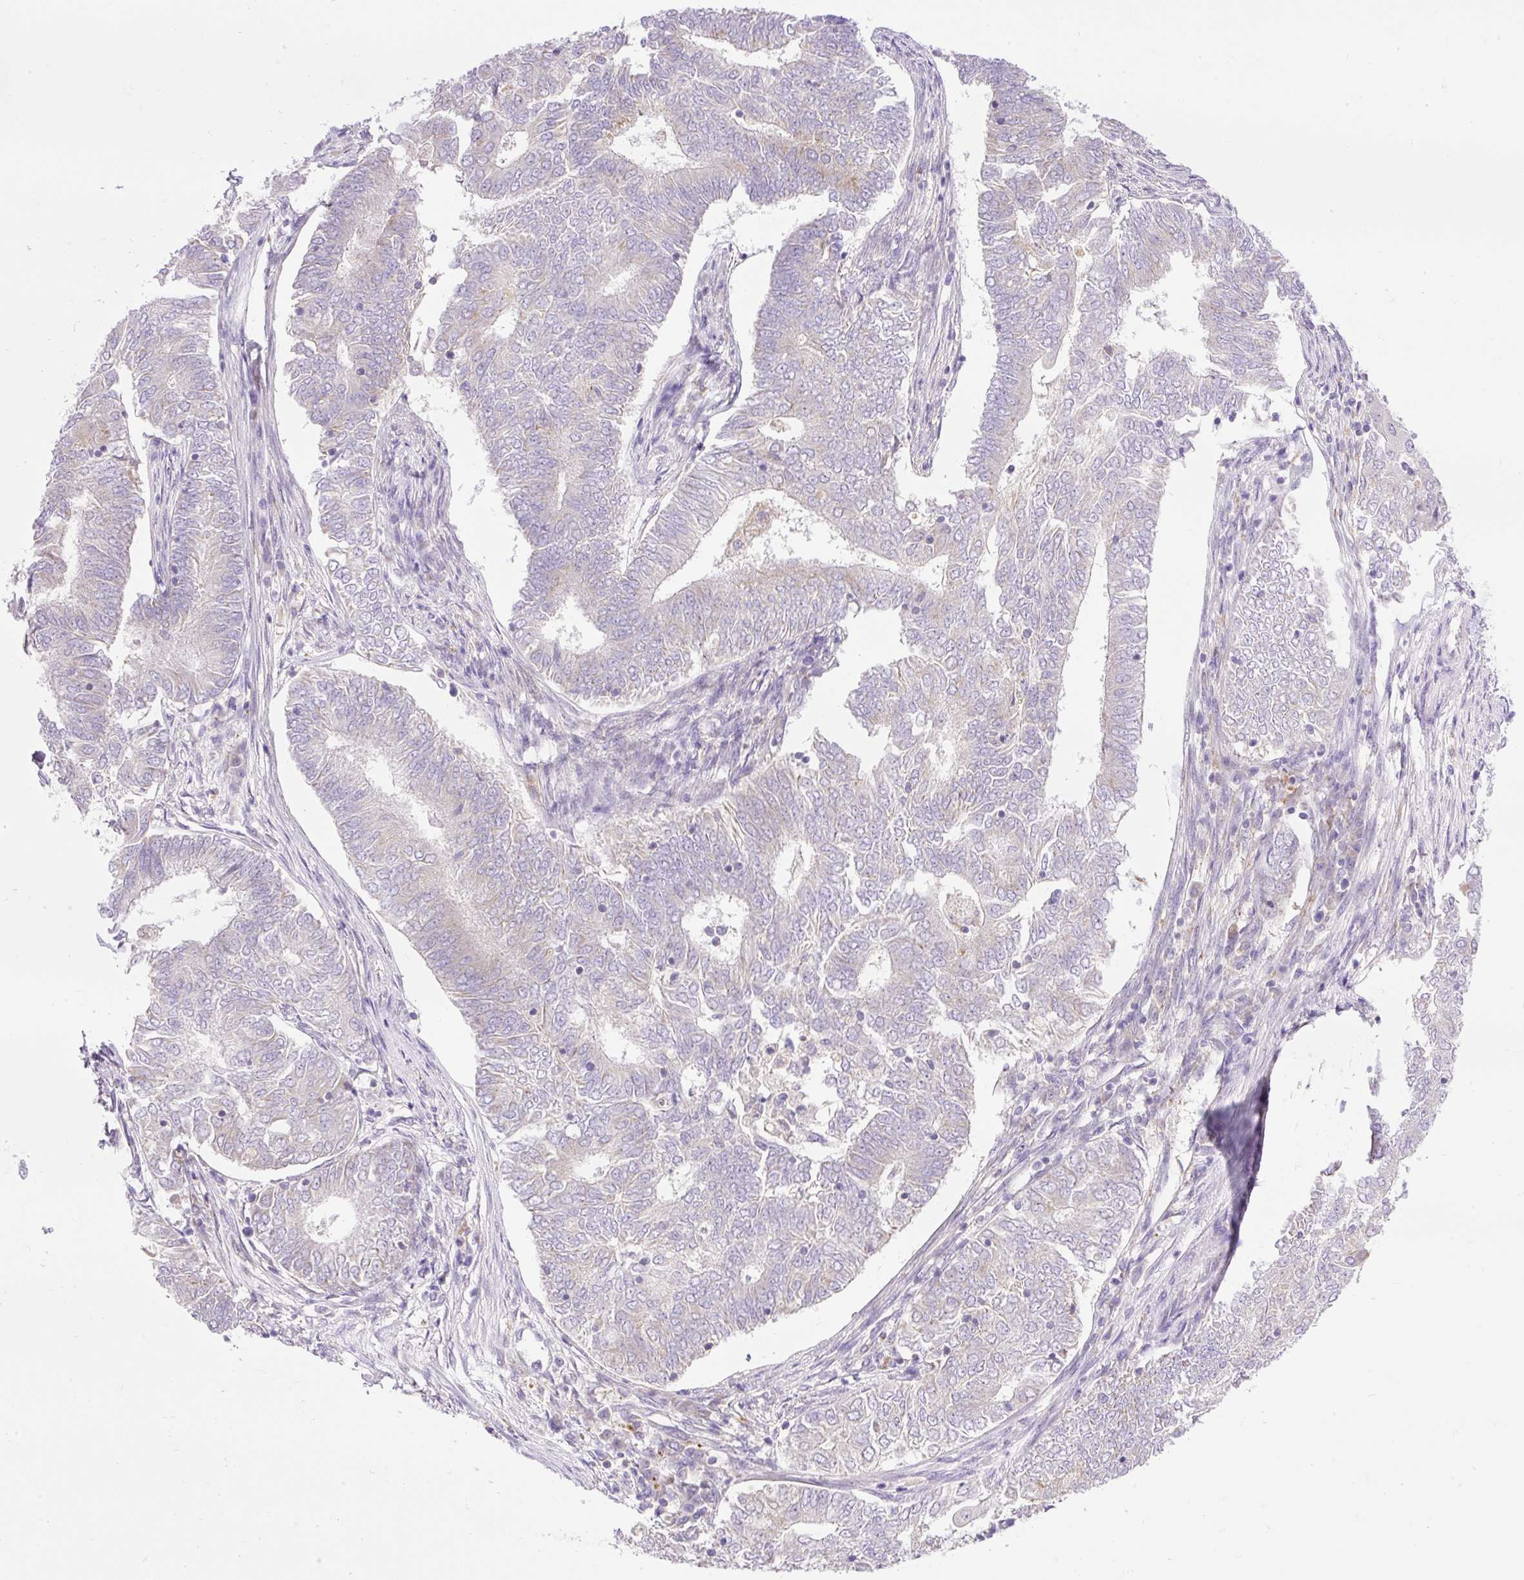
{"staining": {"intensity": "negative", "quantity": "none", "location": "none"}, "tissue": "endometrial cancer", "cell_type": "Tumor cells", "image_type": "cancer", "snomed": [{"axis": "morphology", "description": "Adenocarcinoma, NOS"}, {"axis": "topography", "description": "Endometrium"}], "caption": "DAB immunohistochemical staining of endometrial cancer (adenocarcinoma) shows no significant staining in tumor cells.", "gene": "HEXB", "patient": {"sex": "female", "age": 62}}